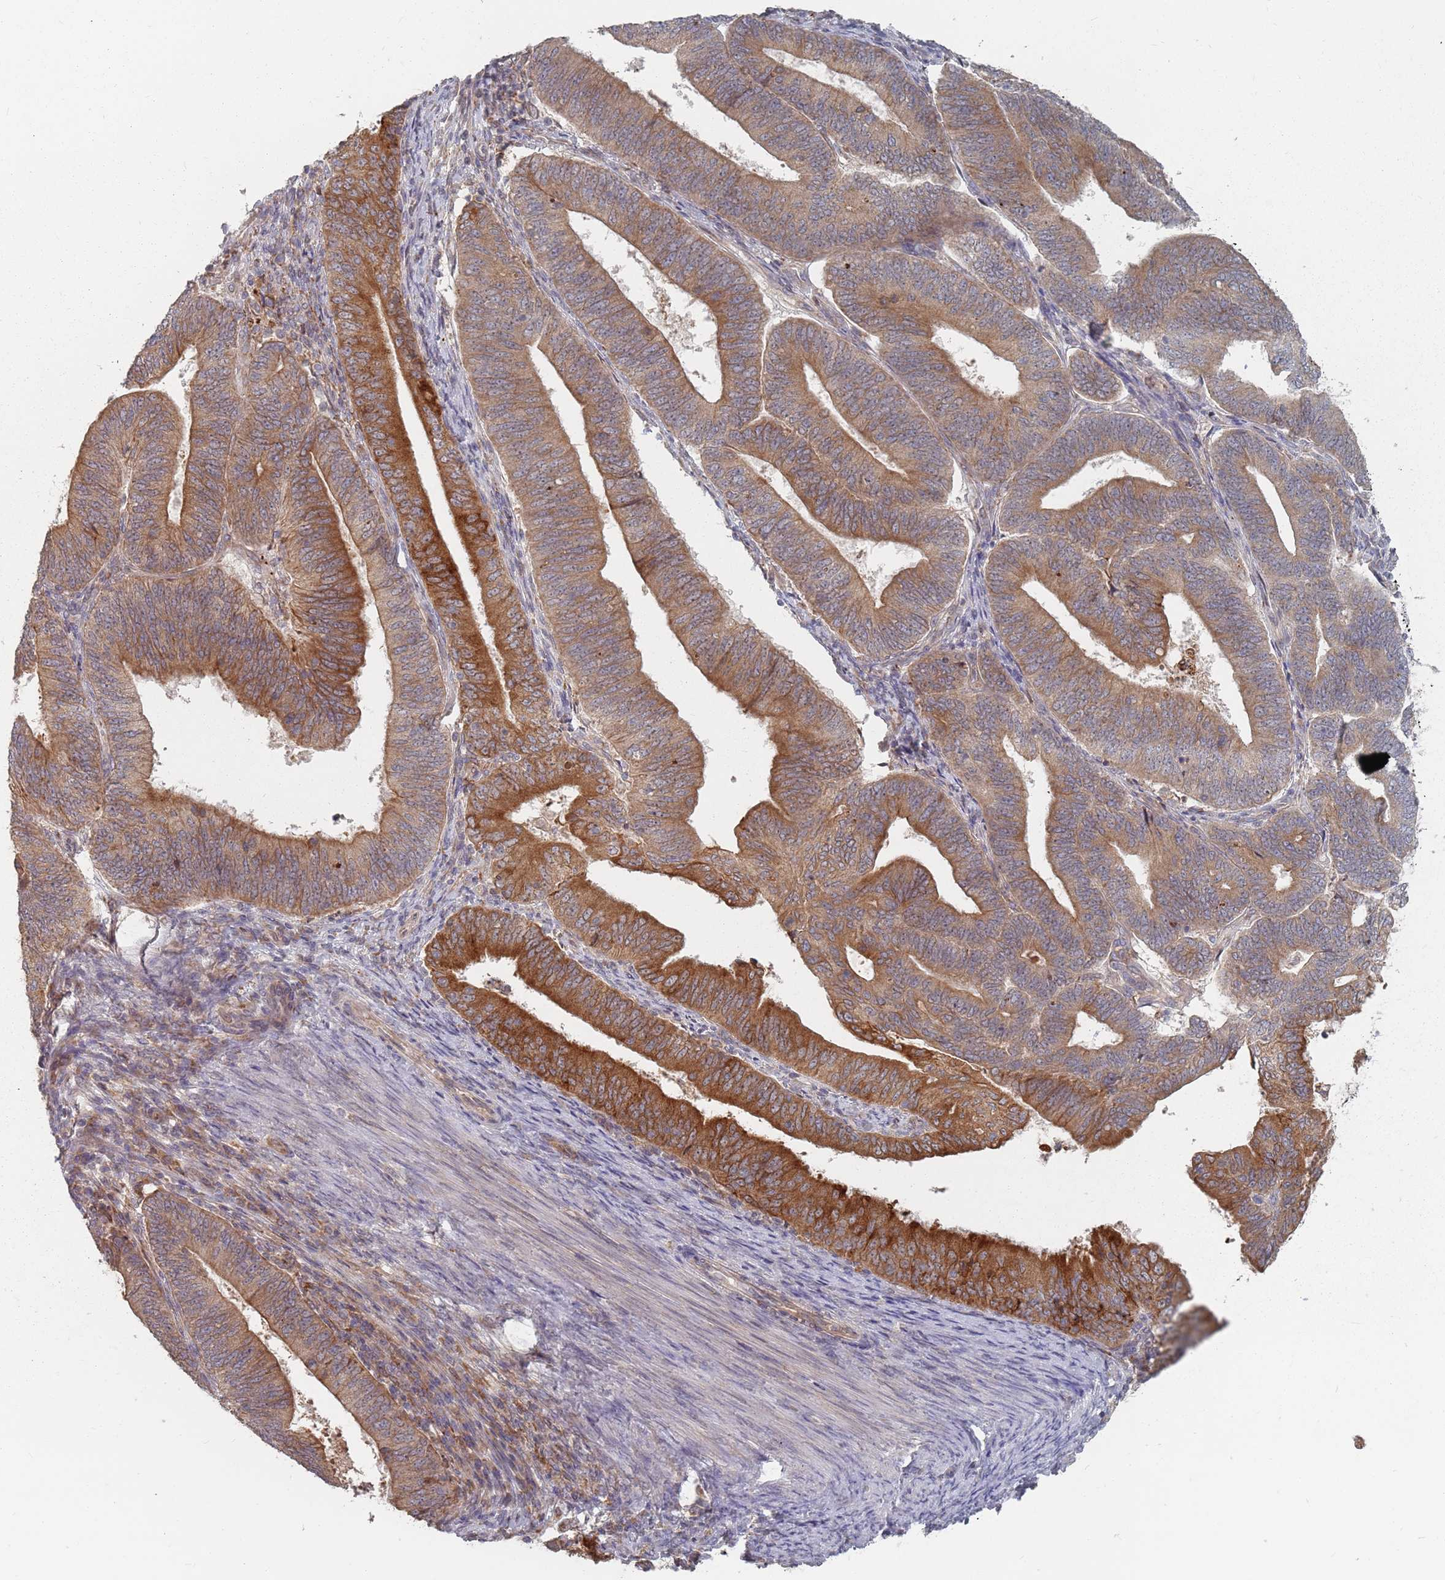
{"staining": {"intensity": "moderate", "quantity": ">75%", "location": "cytoplasmic/membranous"}, "tissue": "endometrial cancer", "cell_type": "Tumor cells", "image_type": "cancer", "snomed": [{"axis": "morphology", "description": "Adenocarcinoma, NOS"}, {"axis": "topography", "description": "Endometrium"}], "caption": "High-magnification brightfield microscopy of adenocarcinoma (endometrial) stained with DAB (brown) and counterstained with hematoxylin (blue). tumor cells exhibit moderate cytoplasmic/membranous expression is appreciated in approximately>75% of cells.", "gene": "ADAL", "patient": {"sex": "female", "age": 70}}